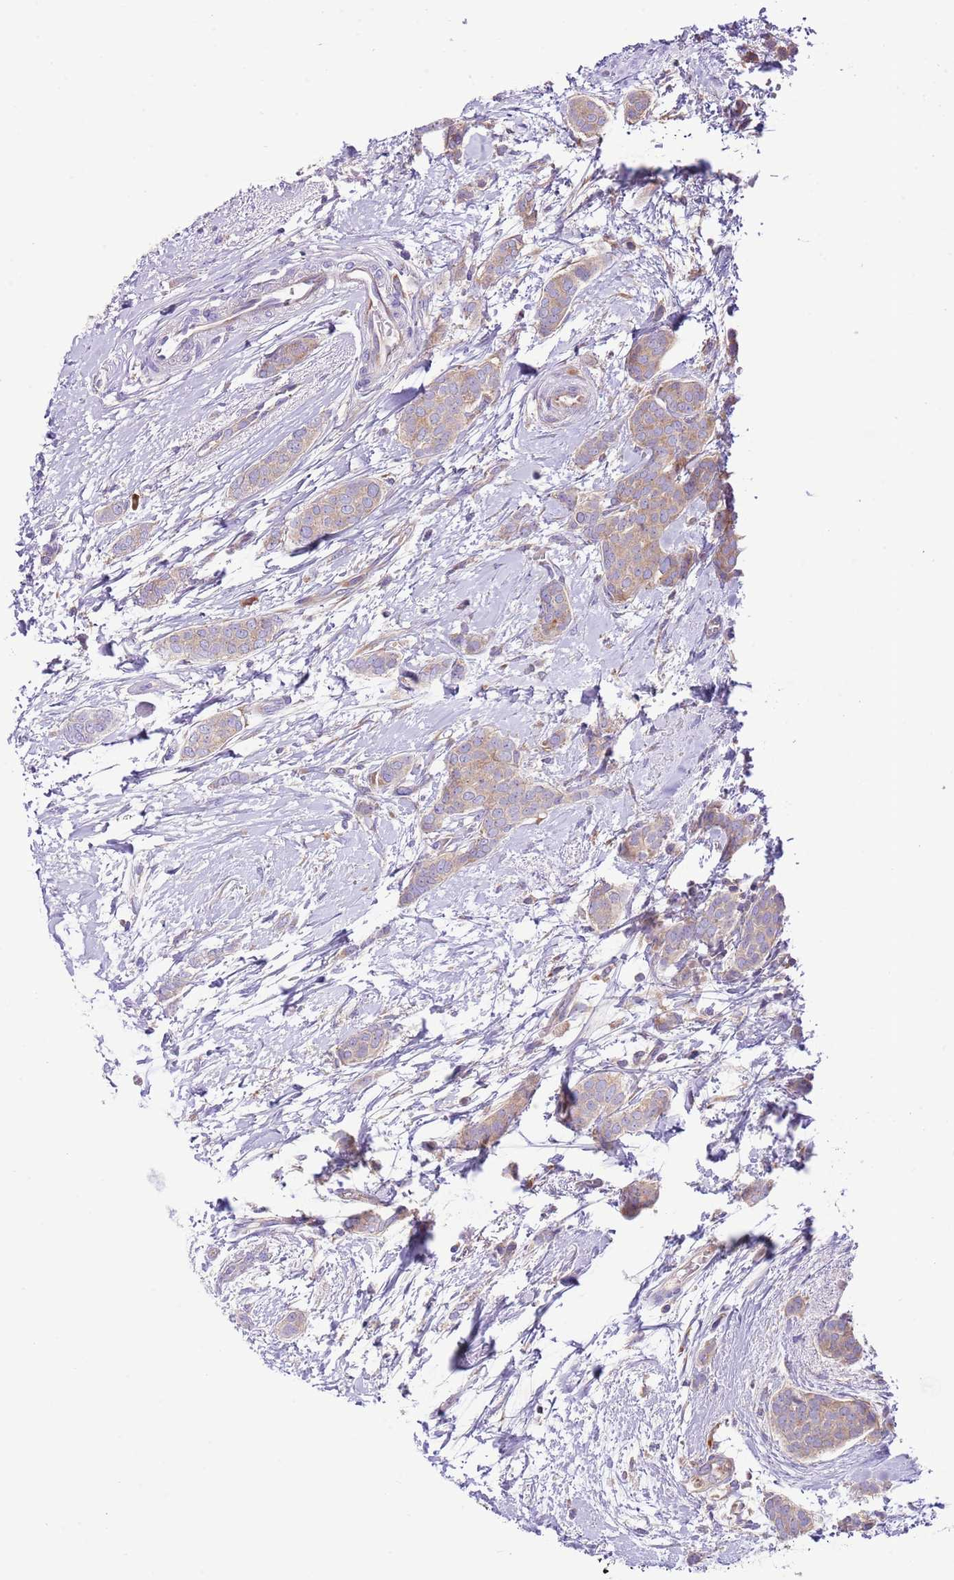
{"staining": {"intensity": "weak", "quantity": ">75%", "location": "cytoplasmic/membranous"}, "tissue": "breast cancer", "cell_type": "Tumor cells", "image_type": "cancer", "snomed": [{"axis": "morphology", "description": "Duct carcinoma"}, {"axis": "topography", "description": "Breast"}], "caption": "Immunohistochemistry photomicrograph of human invasive ductal carcinoma (breast) stained for a protein (brown), which exhibits low levels of weak cytoplasmic/membranous expression in about >75% of tumor cells.", "gene": "RPS10", "patient": {"sex": "female", "age": 72}}